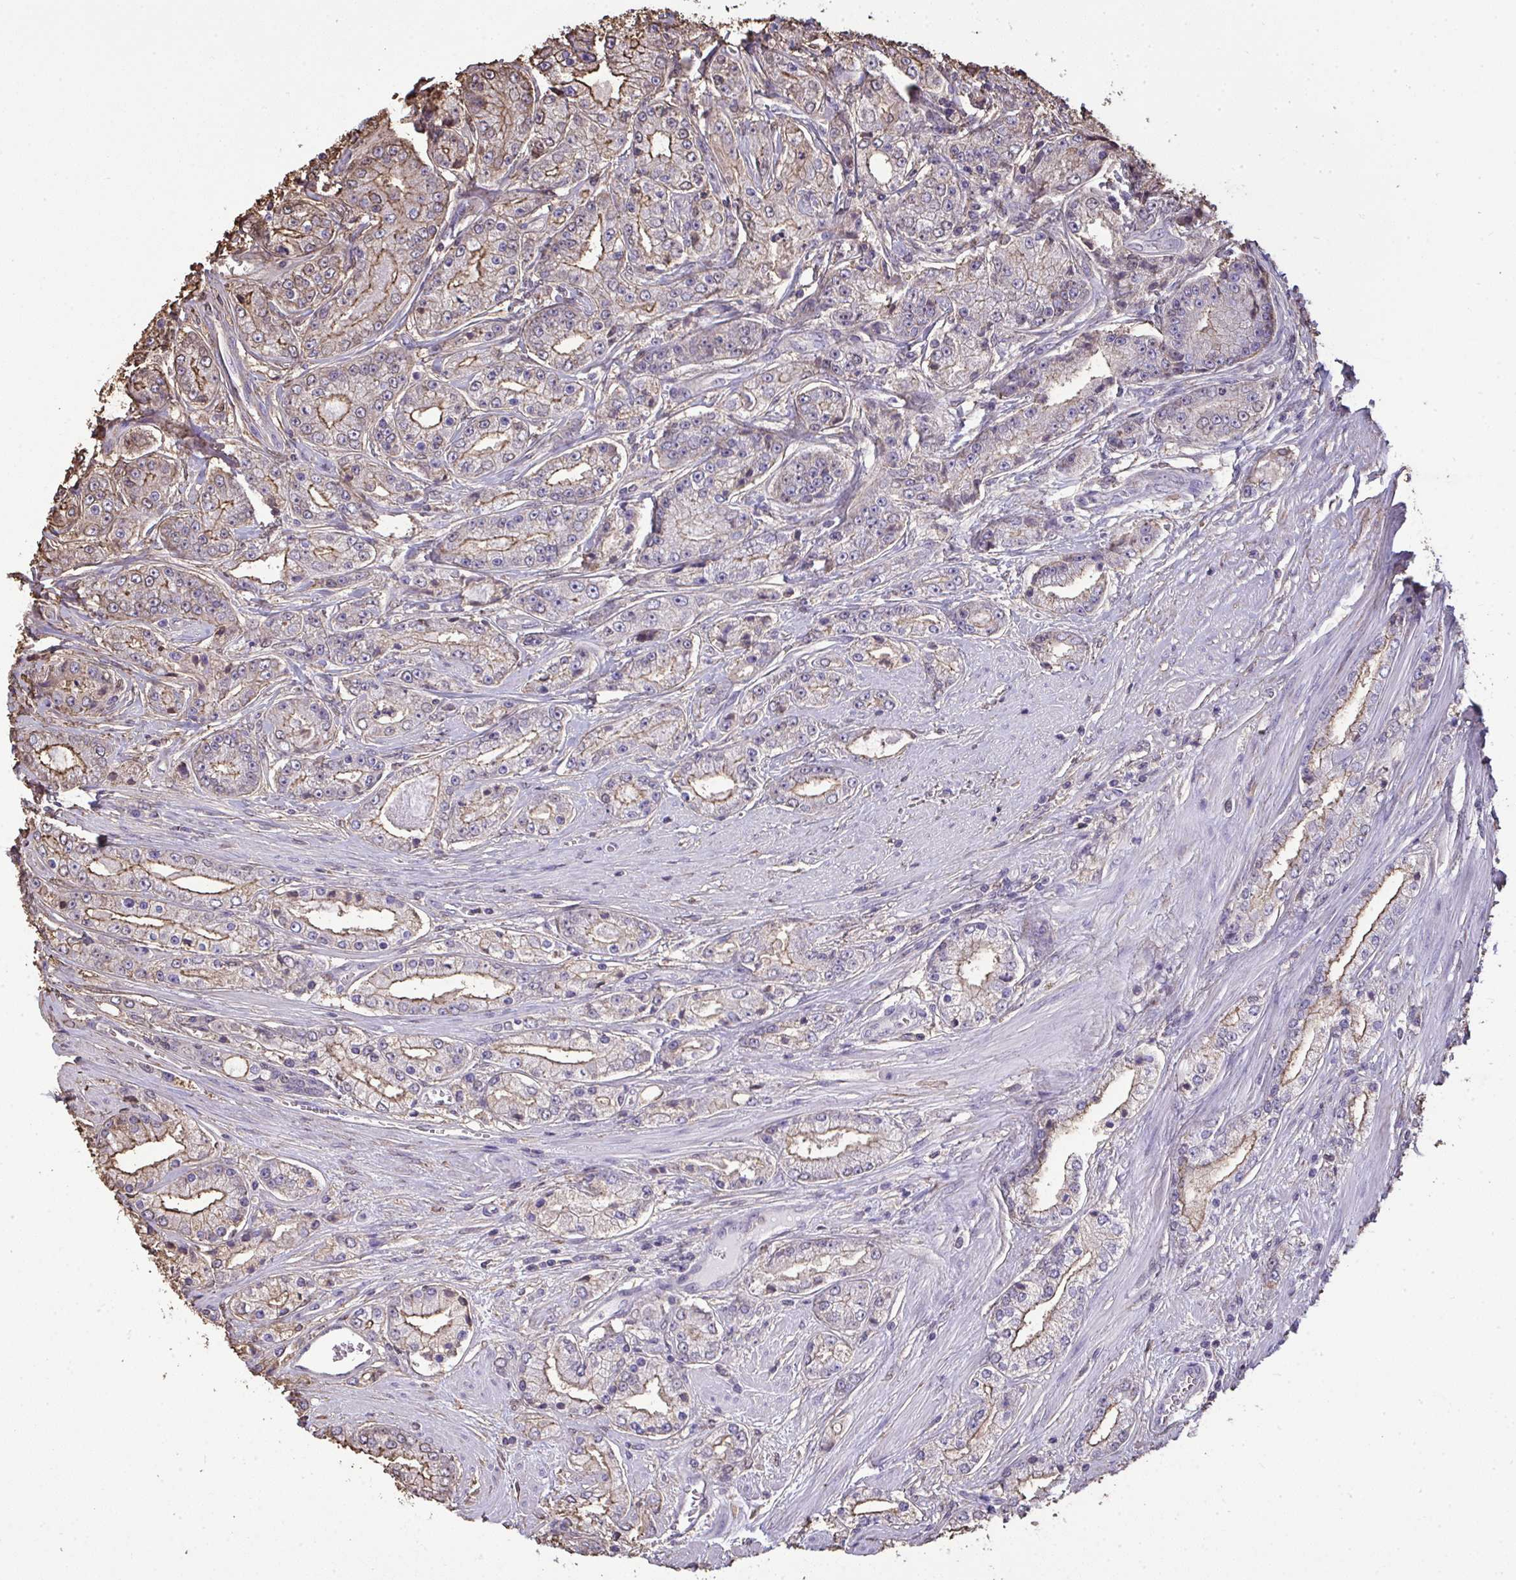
{"staining": {"intensity": "moderate", "quantity": "25%-75%", "location": "cytoplasmic/membranous"}, "tissue": "prostate cancer", "cell_type": "Tumor cells", "image_type": "cancer", "snomed": [{"axis": "morphology", "description": "Adenocarcinoma, High grade"}, {"axis": "topography", "description": "Prostate"}], "caption": "Immunohistochemistry of adenocarcinoma (high-grade) (prostate) shows medium levels of moderate cytoplasmic/membranous positivity in about 25%-75% of tumor cells.", "gene": "ANXA5", "patient": {"sex": "male", "age": 66}}